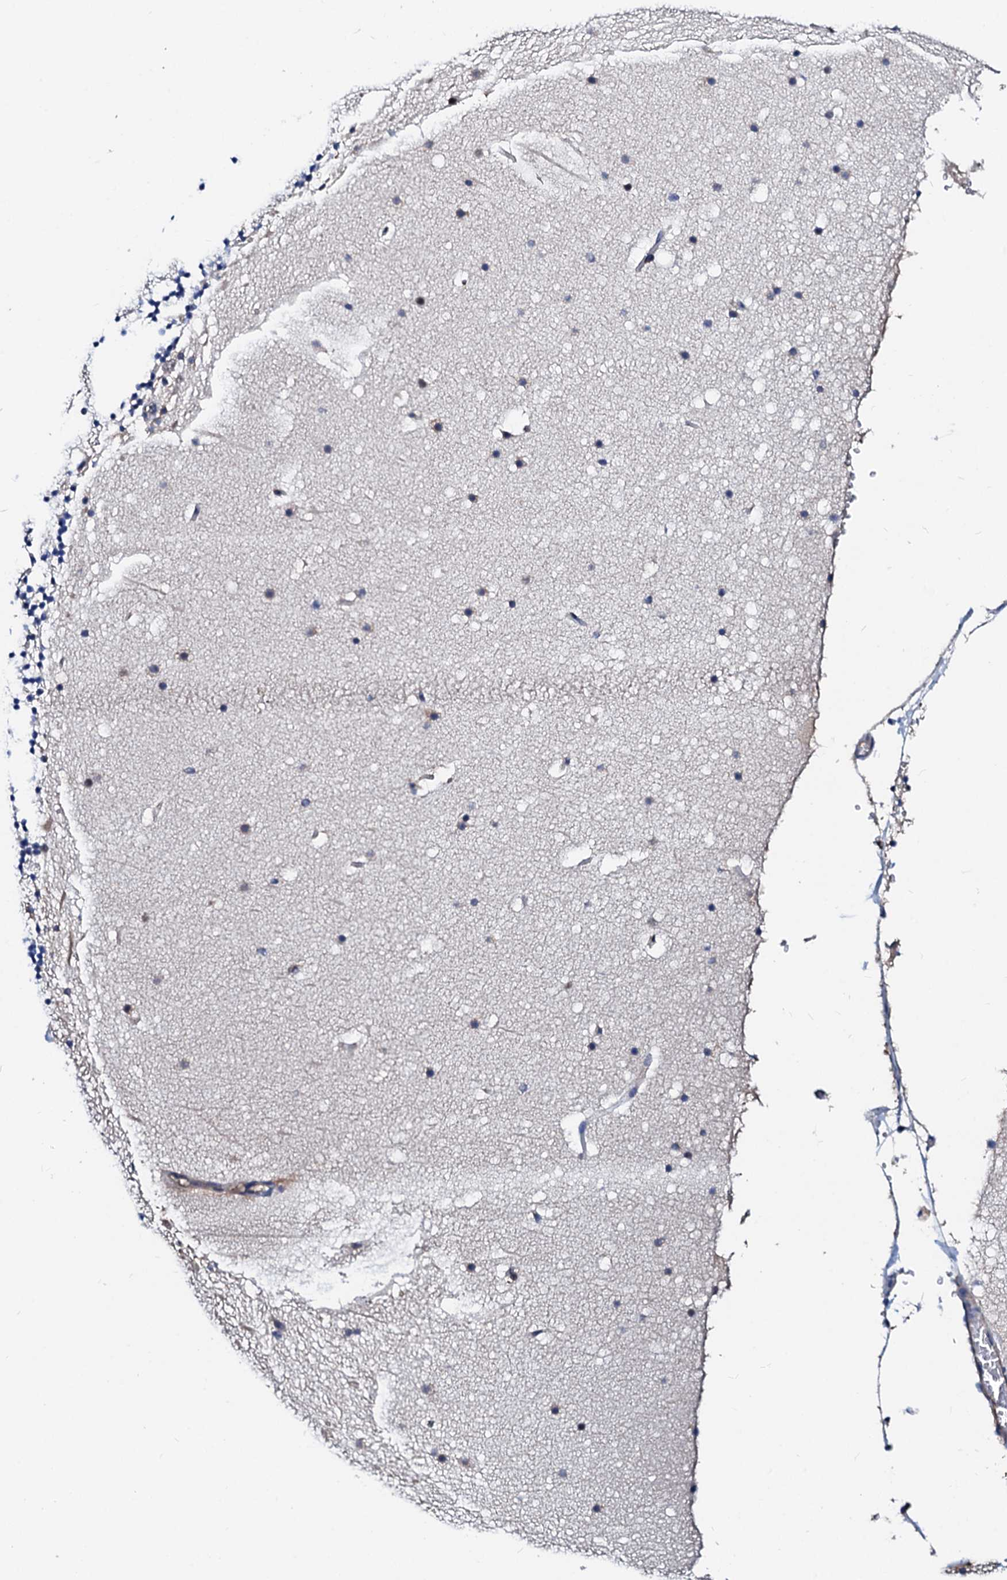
{"staining": {"intensity": "negative", "quantity": "none", "location": "none"}, "tissue": "cerebellum", "cell_type": "Cells in granular layer", "image_type": "normal", "snomed": [{"axis": "morphology", "description": "Normal tissue, NOS"}, {"axis": "topography", "description": "Cerebellum"}], "caption": "This is a image of immunohistochemistry (IHC) staining of normal cerebellum, which shows no staining in cells in granular layer.", "gene": "CSN2", "patient": {"sex": "male", "age": 57}}